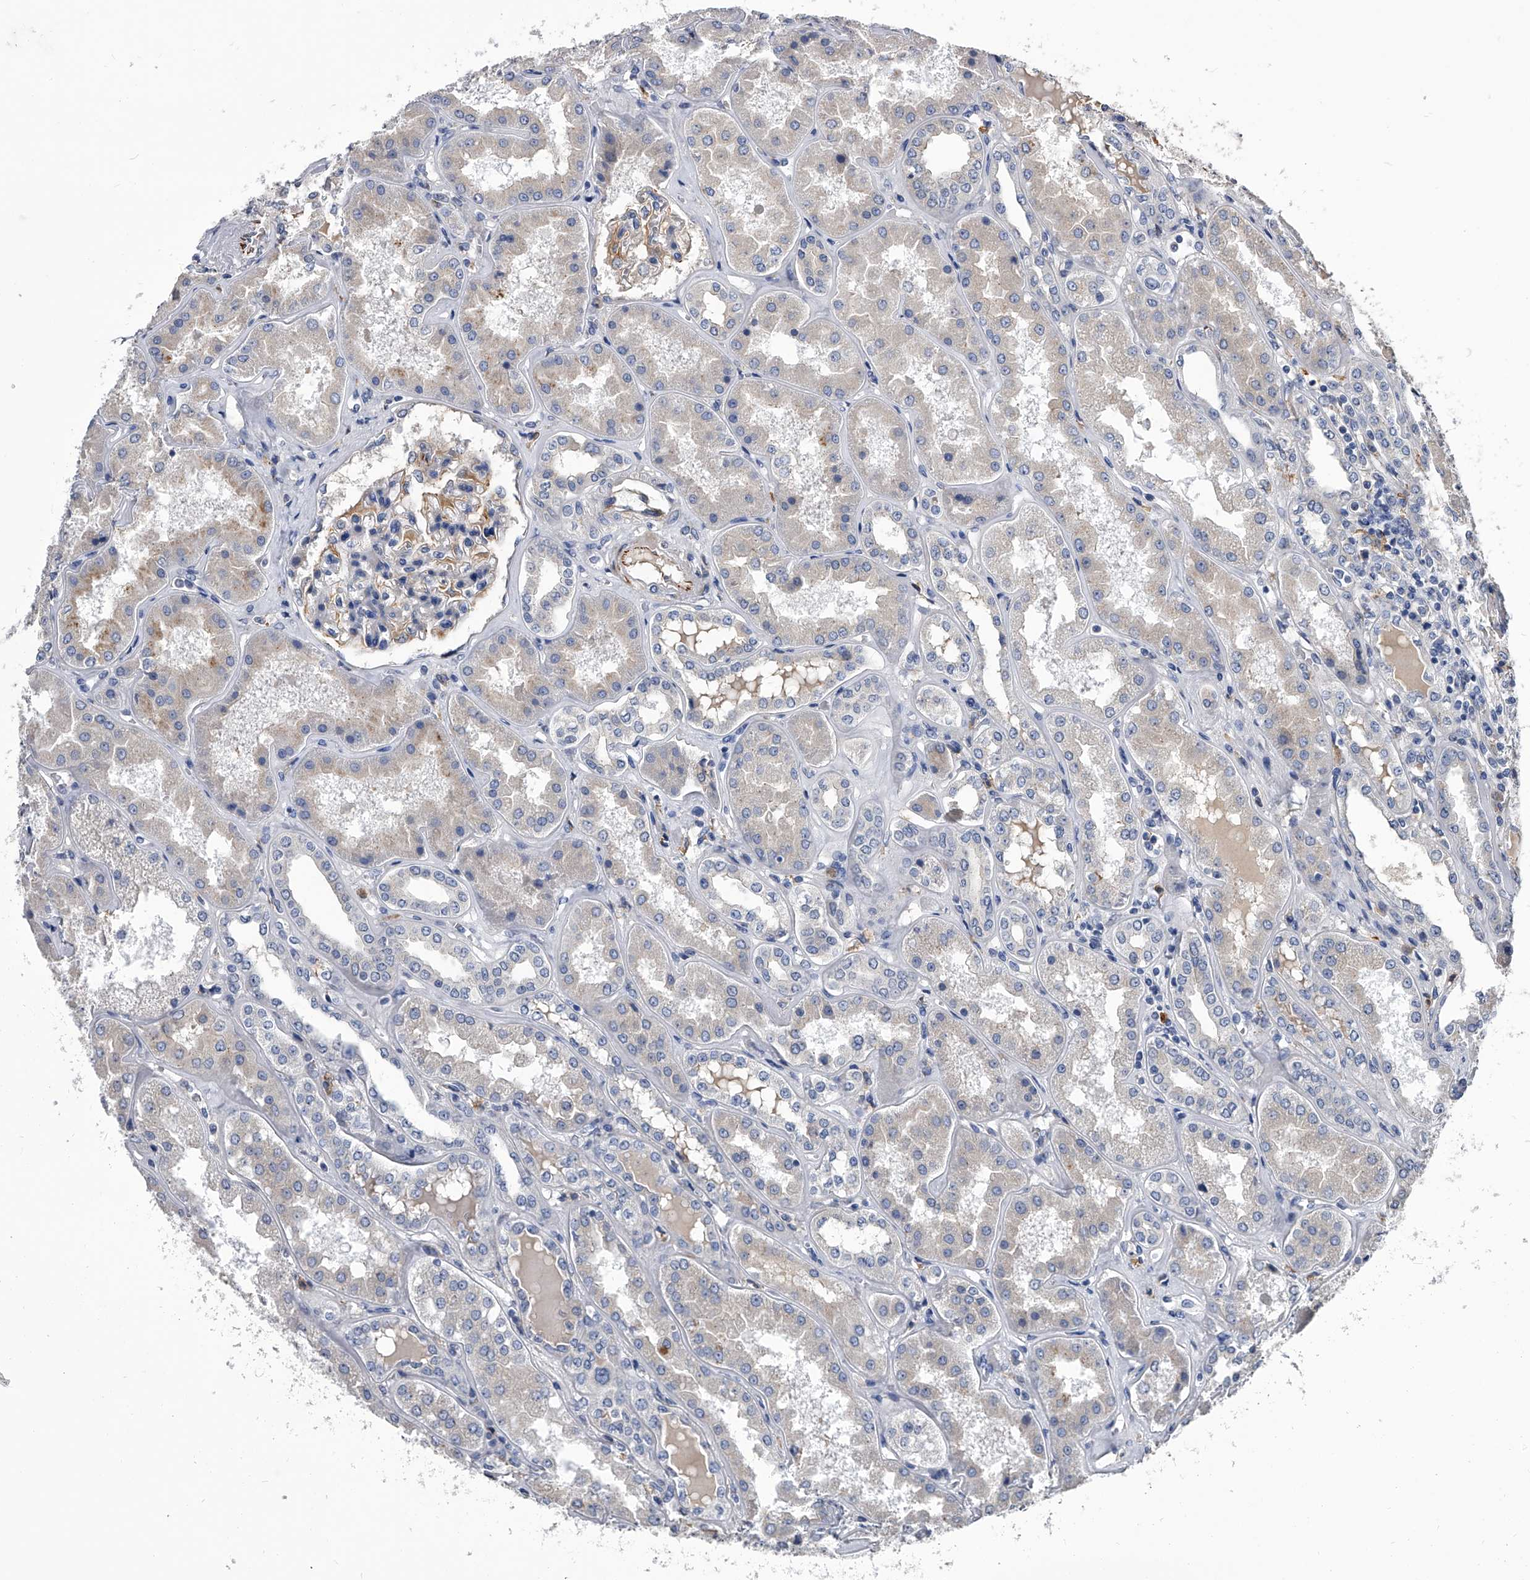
{"staining": {"intensity": "strong", "quantity": "25%-75%", "location": "cytoplasmic/membranous"}, "tissue": "kidney", "cell_type": "Cells in glomeruli", "image_type": "normal", "snomed": [{"axis": "morphology", "description": "Normal tissue, NOS"}, {"axis": "topography", "description": "Kidney"}], "caption": "Strong cytoplasmic/membranous protein expression is identified in approximately 25%-75% of cells in glomeruli in kidney. Using DAB (brown) and hematoxylin (blue) stains, captured at high magnification using brightfield microscopy.", "gene": "EFCAB7", "patient": {"sex": "female", "age": 56}}